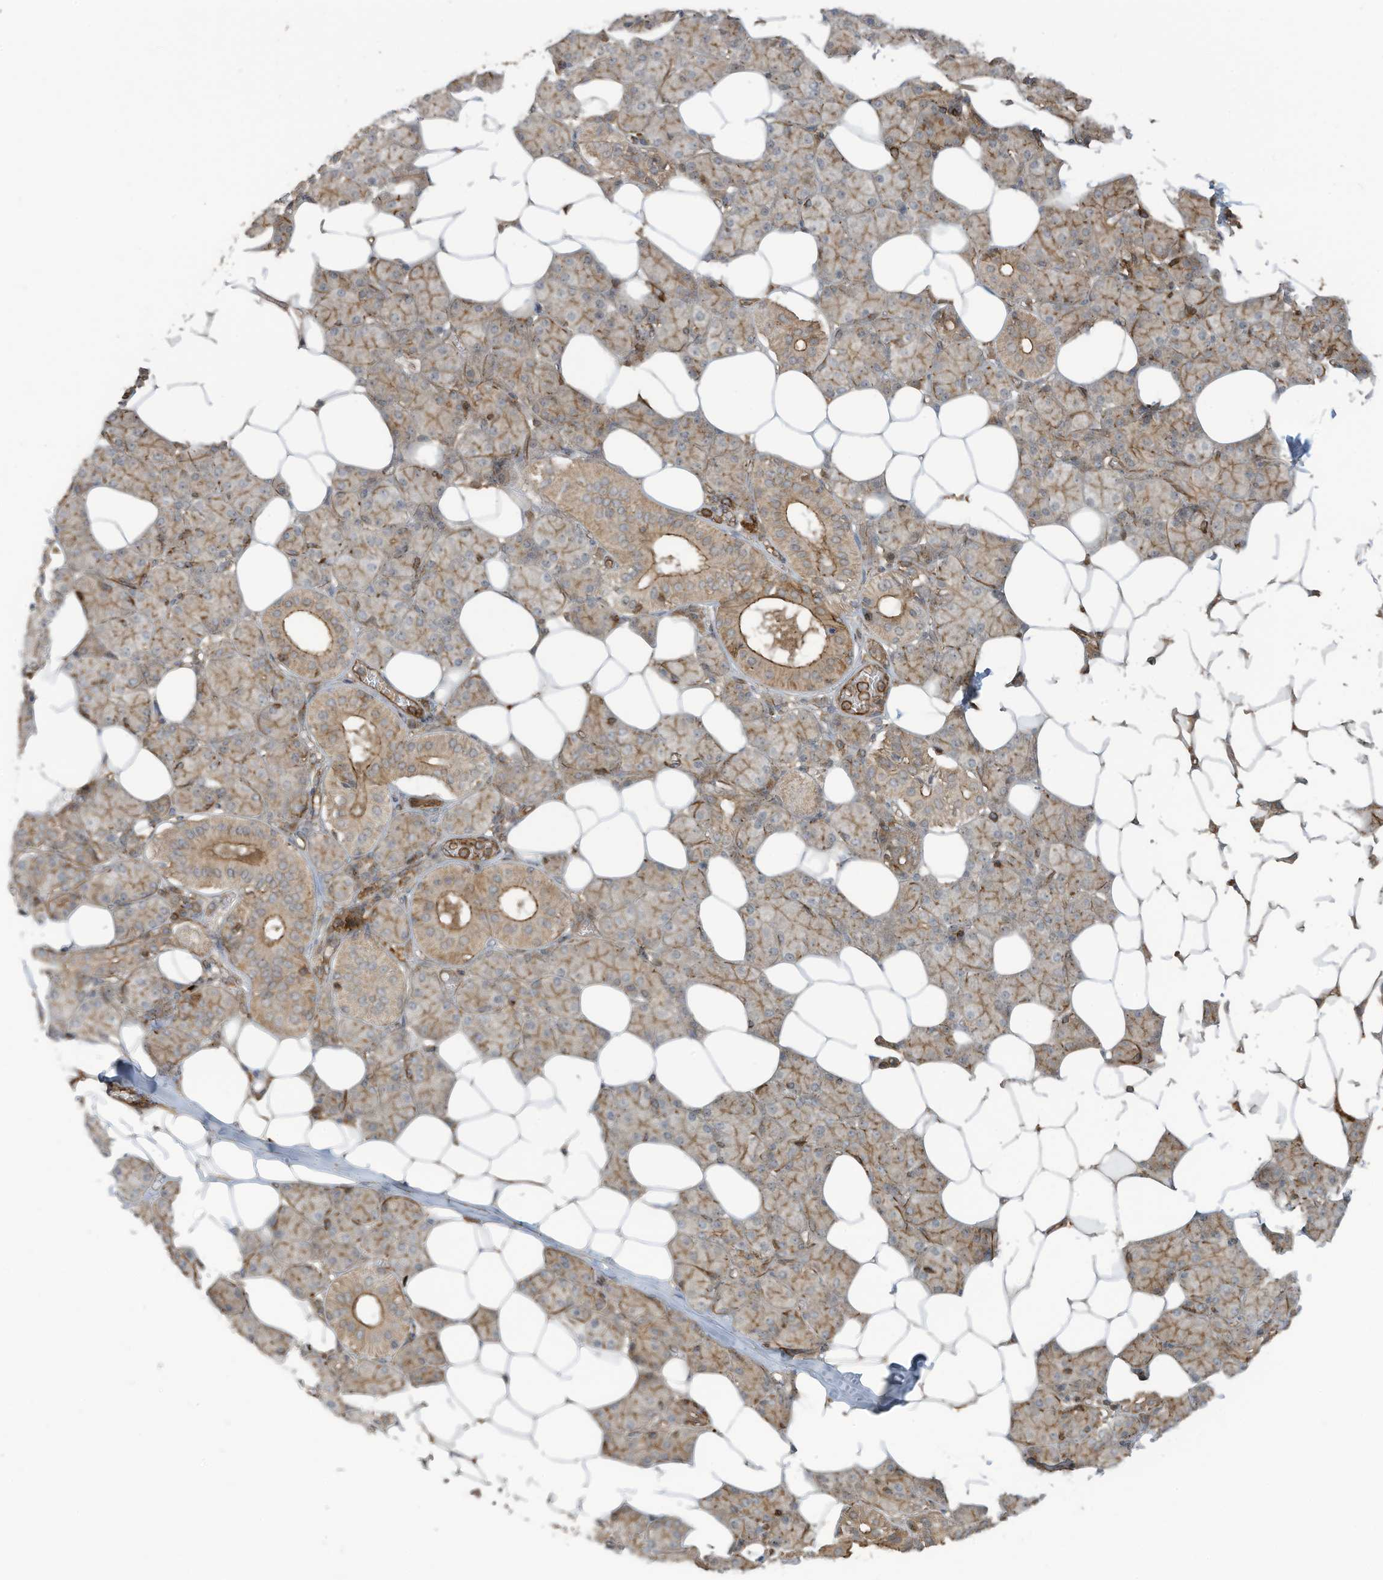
{"staining": {"intensity": "moderate", "quantity": "25%-75%", "location": "cytoplasmic/membranous"}, "tissue": "salivary gland", "cell_type": "Glandular cells", "image_type": "normal", "snomed": [{"axis": "morphology", "description": "Normal tissue, NOS"}, {"axis": "topography", "description": "Salivary gland"}], "caption": "Benign salivary gland displays moderate cytoplasmic/membranous staining in approximately 25%-75% of glandular cells, visualized by immunohistochemistry.", "gene": "DDIT4", "patient": {"sex": "female", "age": 33}}